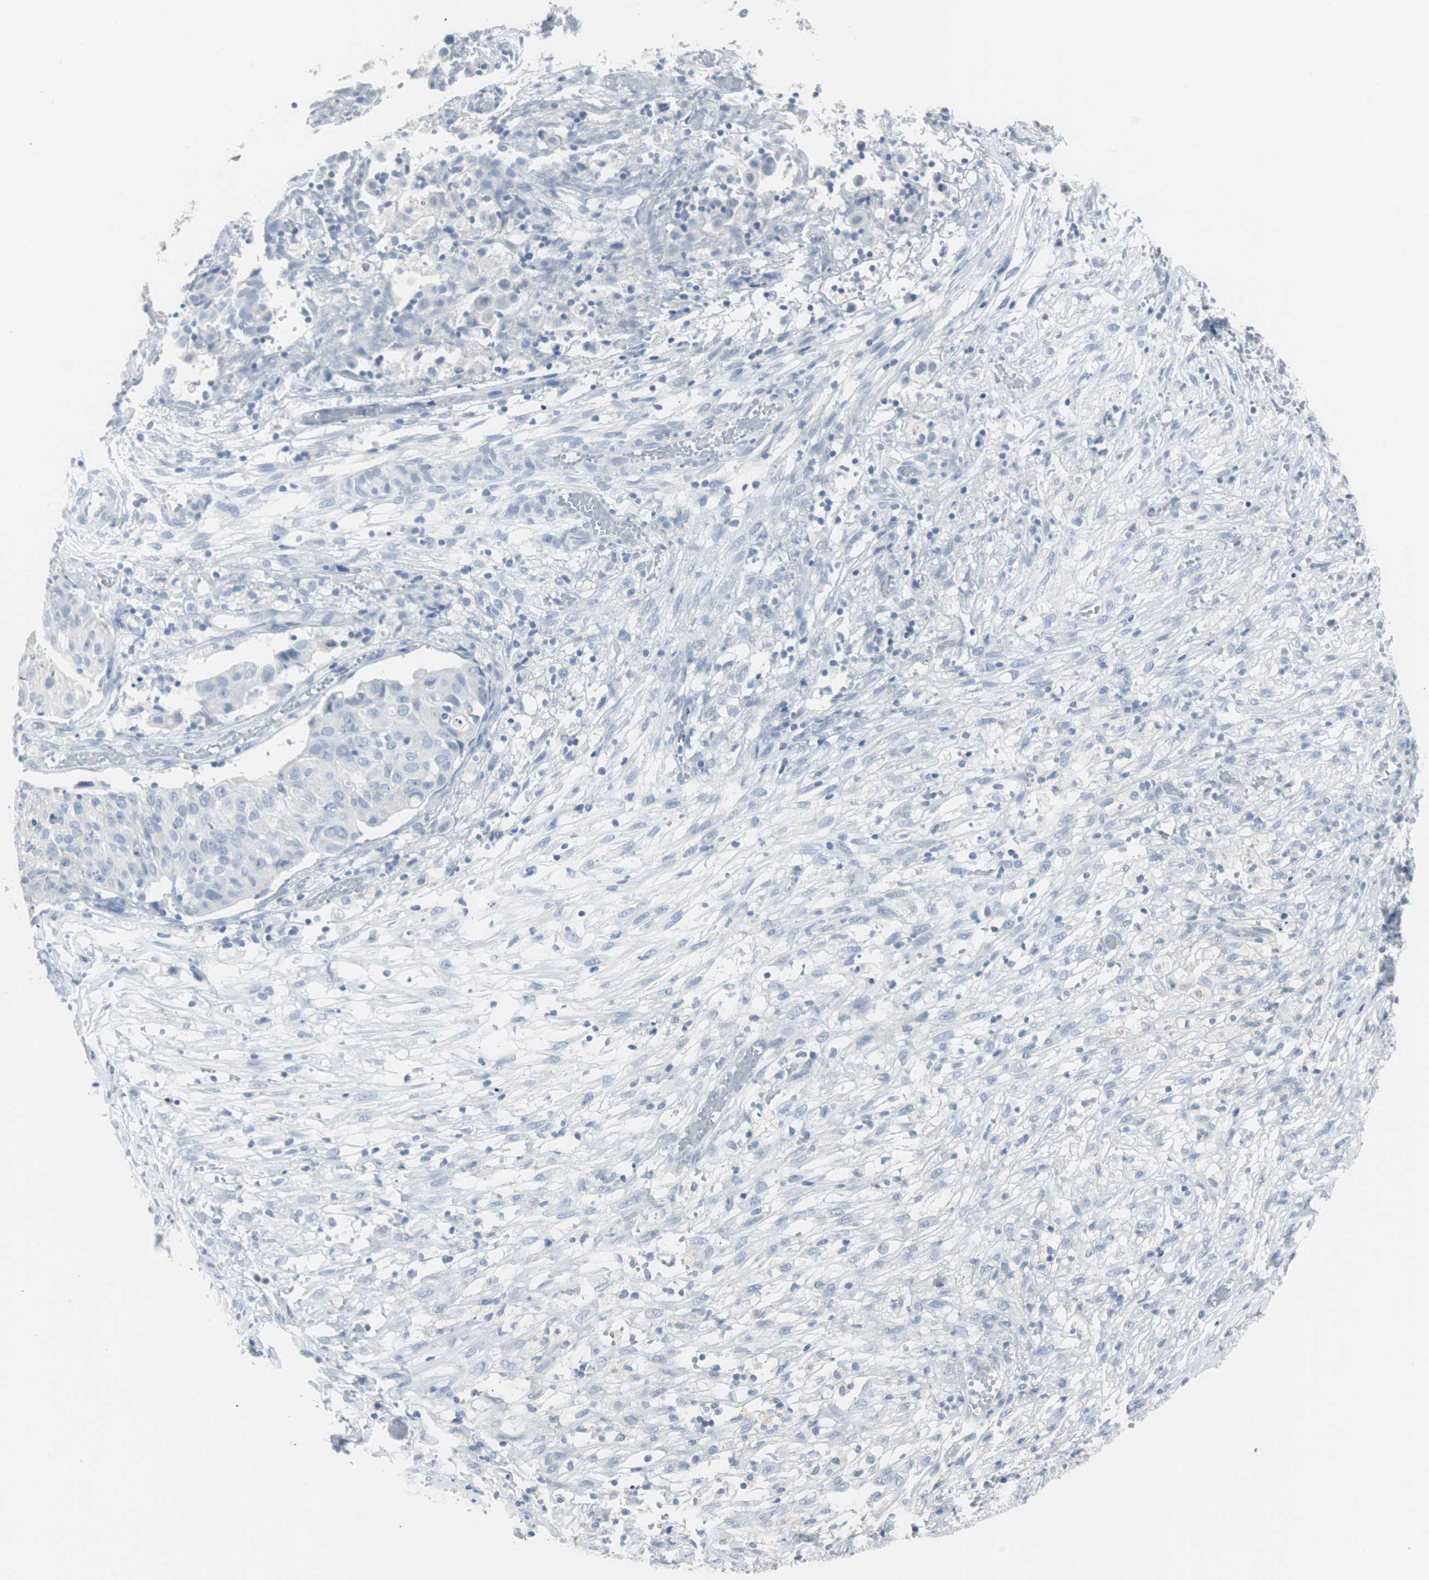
{"staining": {"intensity": "negative", "quantity": "none", "location": "none"}, "tissue": "ovarian cancer", "cell_type": "Tumor cells", "image_type": "cancer", "snomed": [{"axis": "morphology", "description": "Carcinoma, endometroid"}, {"axis": "topography", "description": "Ovary"}], "caption": "Image shows no protein positivity in tumor cells of endometroid carcinoma (ovarian) tissue.", "gene": "S100A7", "patient": {"sex": "female", "age": 42}}